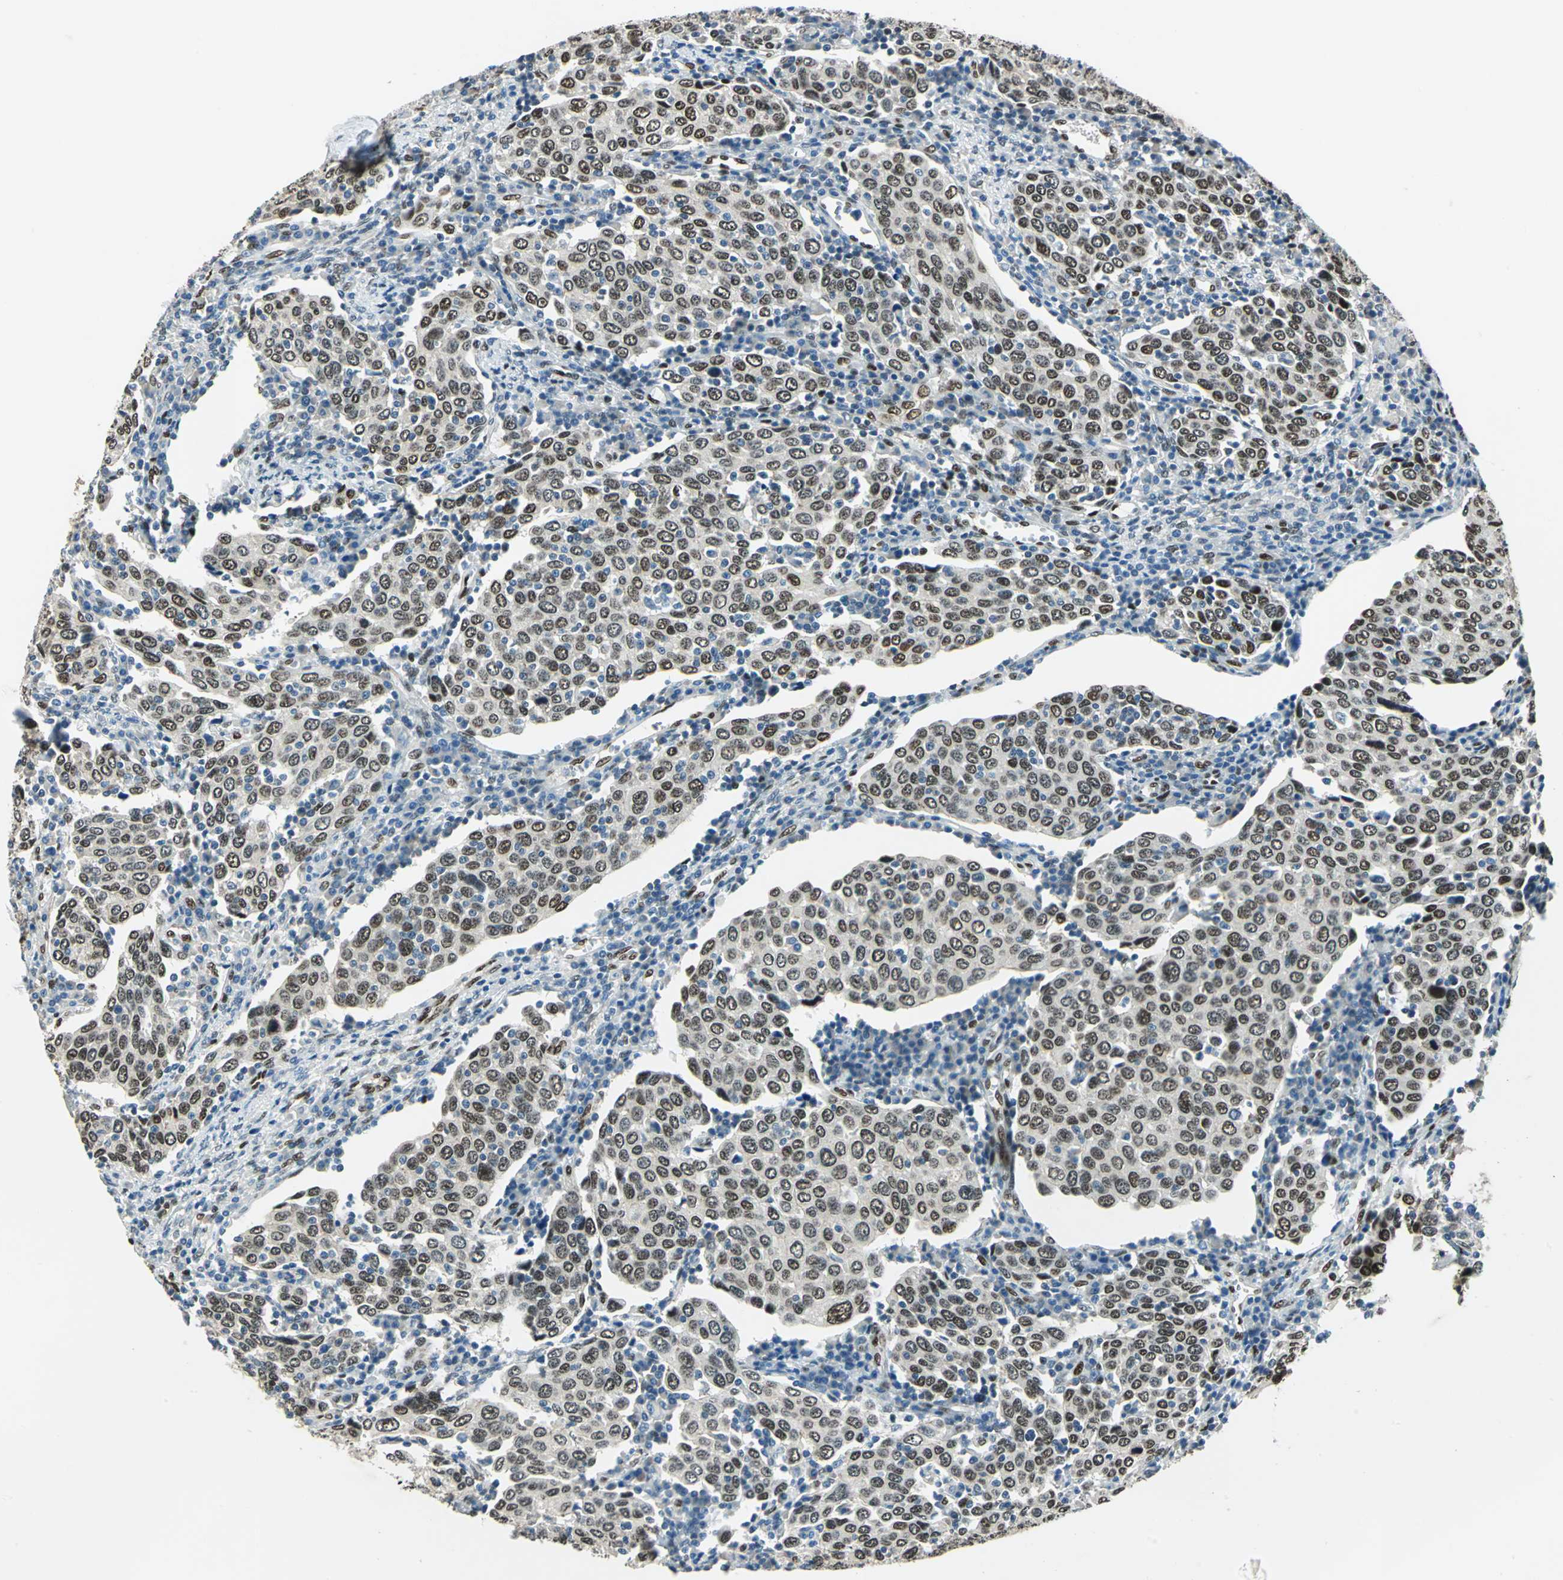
{"staining": {"intensity": "moderate", "quantity": ">75%", "location": "nuclear"}, "tissue": "cervical cancer", "cell_type": "Tumor cells", "image_type": "cancer", "snomed": [{"axis": "morphology", "description": "Squamous cell carcinoma, NOS"}, {"axis": "topography", "description": "Cervix"}], "caption": "Human cervical cancer stained with a protein marker reveals moderate staining in tumor cells.", "gene": "NFIA", "patient": {"sex": "female", "age": 40}}